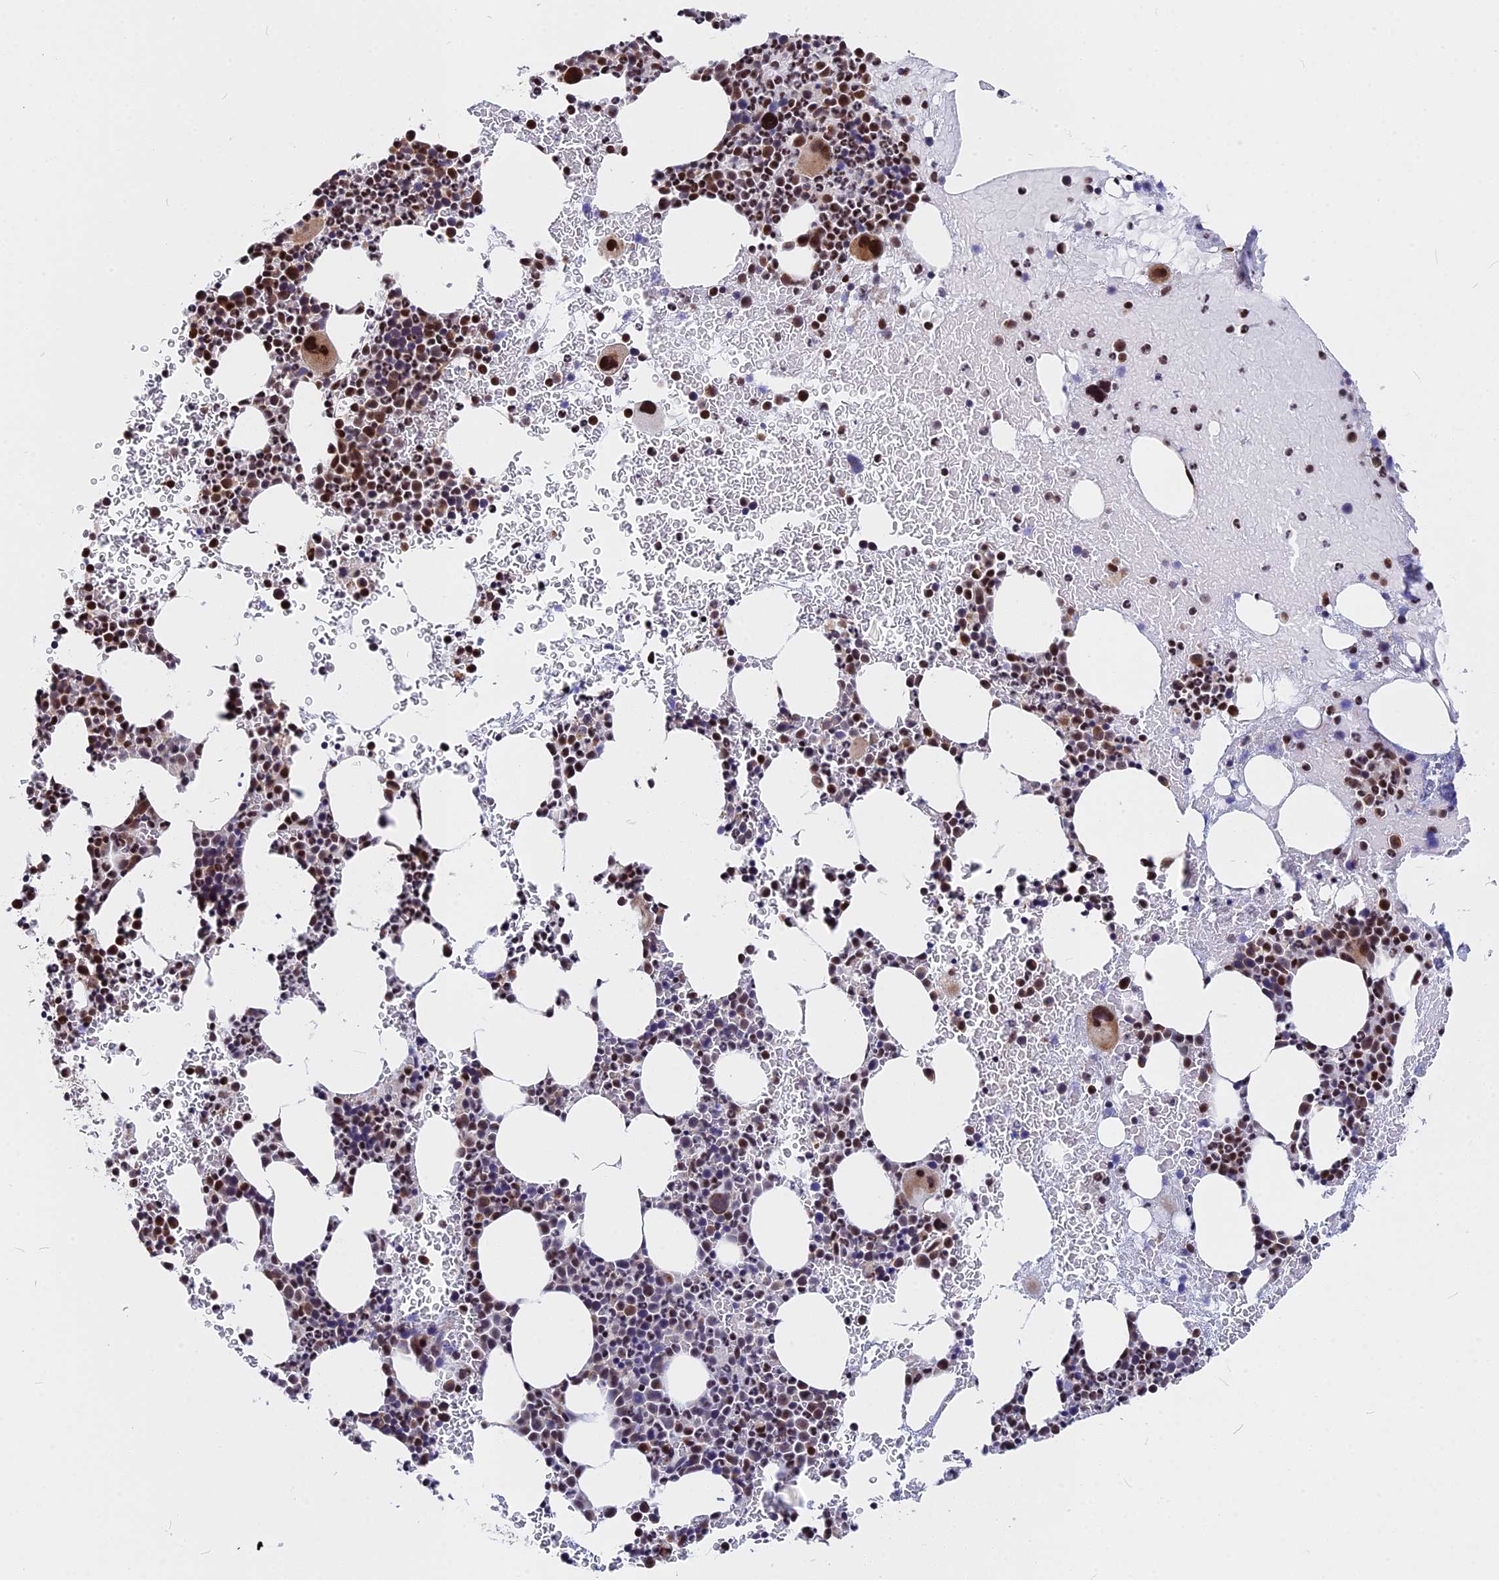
{"staining": {"intensity": "strong", "quantity": "<25%", "location": "cytoplasmic/membranous,nuclear"}, "tissue": "bone marrow", "cell_type": "Hematopoietic cells", "image_type": "normal", "snomed": [{"axis": "morphology", "description": "Normal tissue, NOS"}, {"axis": "topography", "description": "Bone marrow"}], "caption": "Protein staining of normal bone marrow displays strong cytoplasmic/membranous,nuclear positivity in about <25% of hematopoietic cells.", "gene": "FAM174C", "patient": {"sex": "female", "age": 83}}